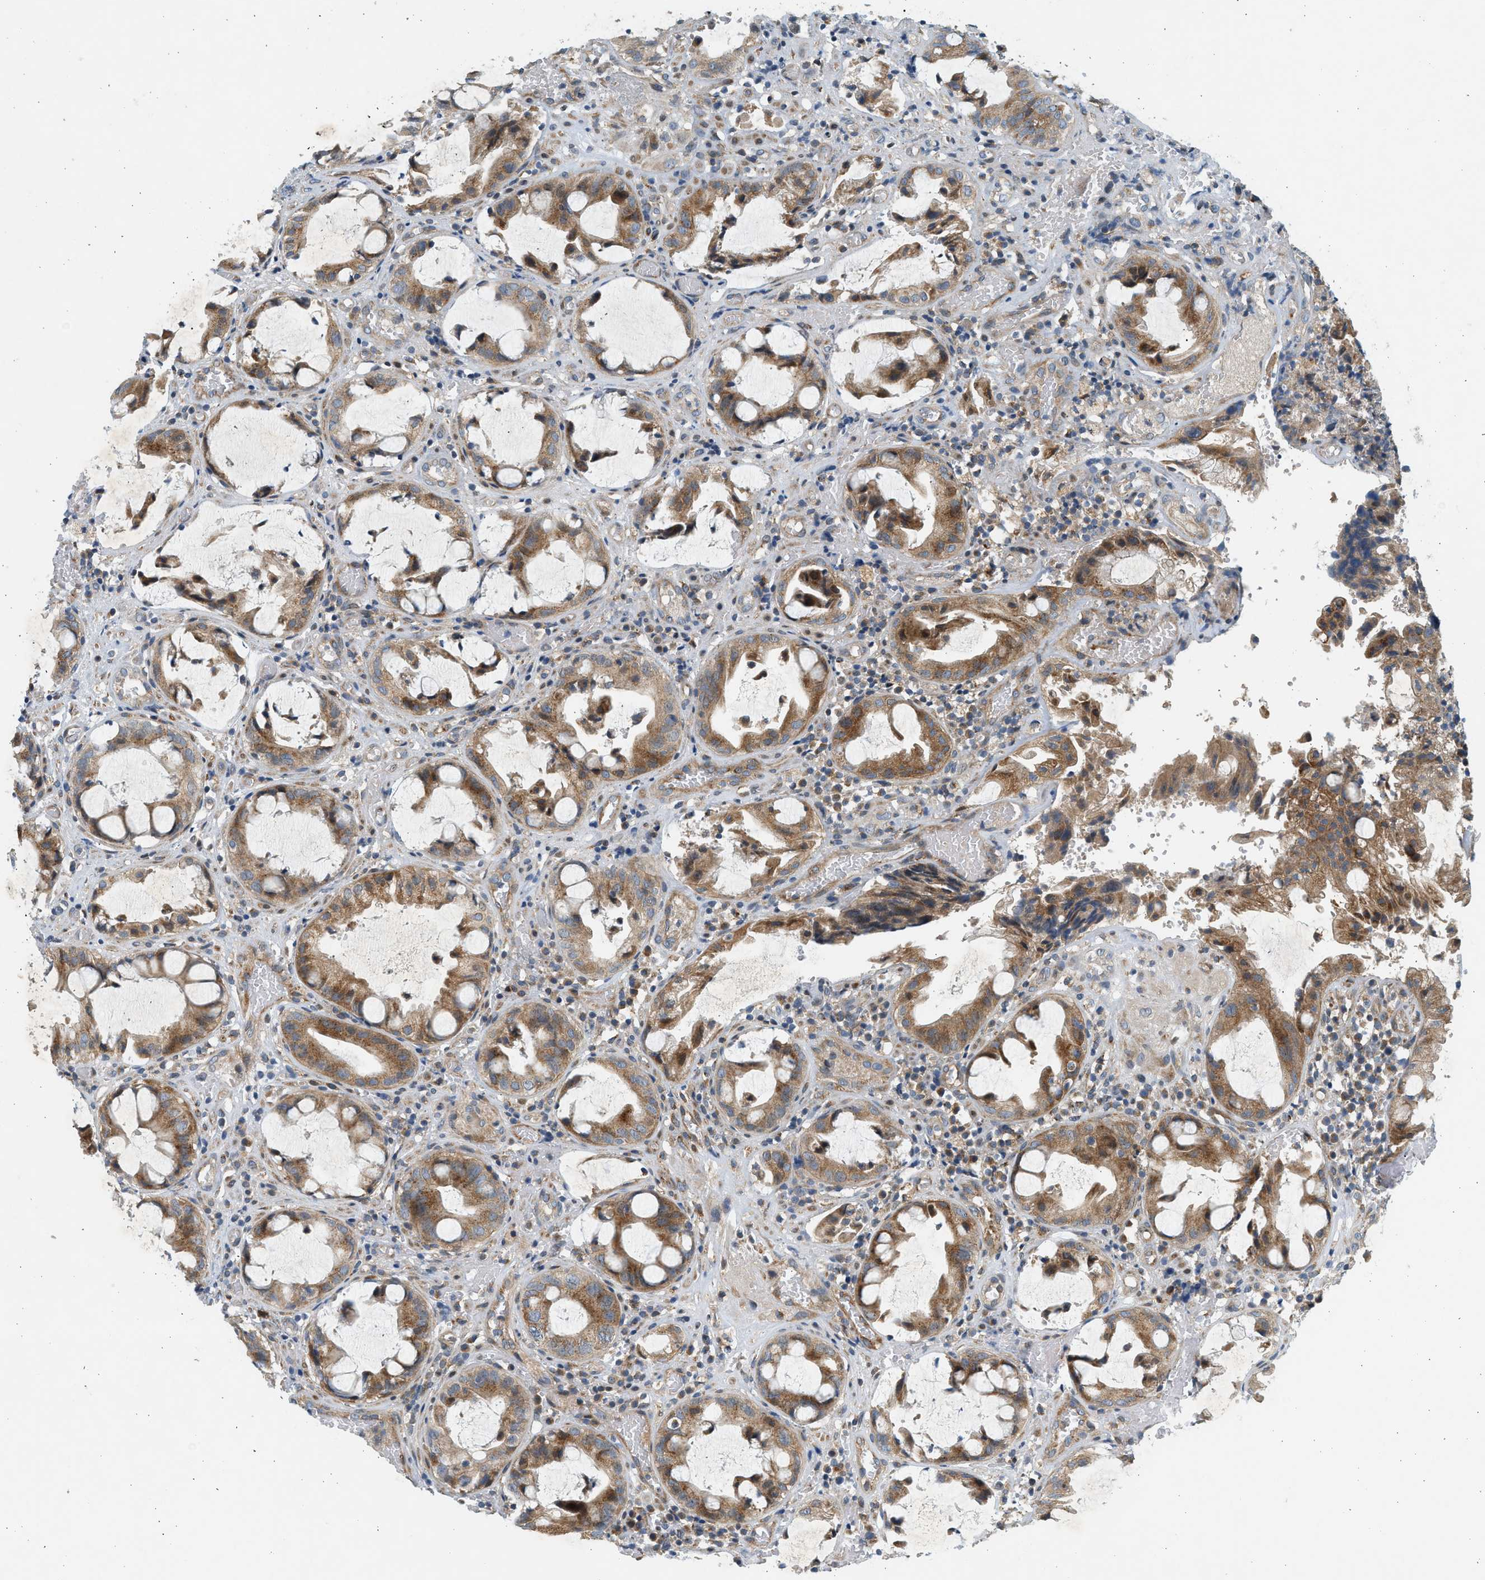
{"staining": {"intensity": "moderate", "quantity": ">75%", "location": "cytoplasmic/membranous"}, "tissue": "colorectal cancer", "cell_type": "Tumor cells", "image_type": "cancer", "snomed": [{"axis": "morphology", "description": "Adenocarcinoma, NOS"}, {"axis": "topography", "description": "Colon"}], "caption": "IHC (DAB (3,3'-diaminobenzidine)) staining of human colorectal adenocarcinoma exhibits moderate cytoplasmic/membranous protein positivity in about >75% of tumor cells. (DAB IHC with brightfield microscopy, high magnification).", "gene": "KDELR2", "patient": {"sex": "female", "age": 57}}